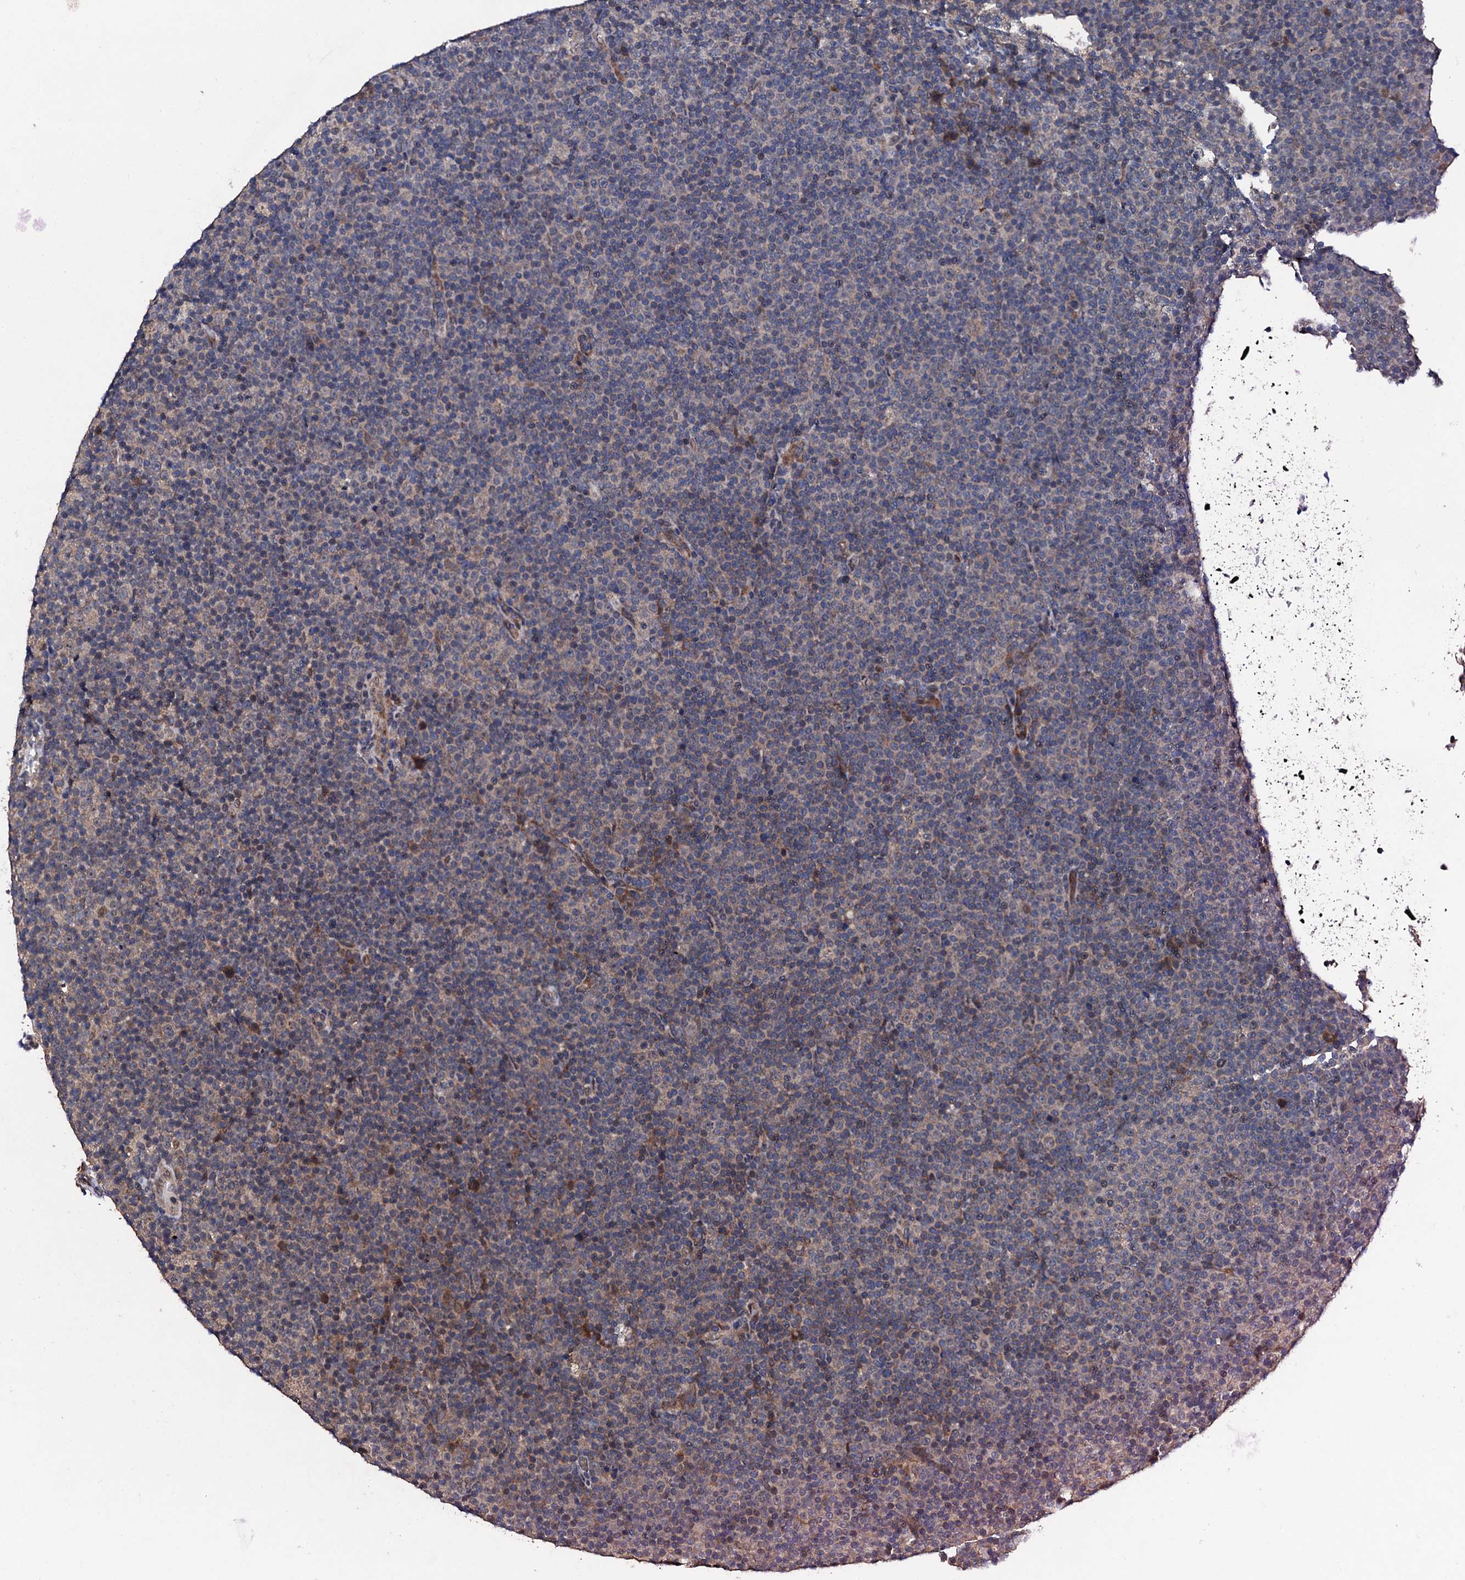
{"staining": {"intensity": "negative", "quantity": "none", "location": "none"}, "tissue": "lymphoma", "cell_type": "Tumor cells", "image_type": "cancer", "snomed": [{"axis": "morphology", "description": "Malignant lymphoma, non-Hodgkin's type, Low grade"}, {"axis": "topography", "description": "Lymph node"}], "caption": "DAB (3,3'-diaminobenzidine) immunohistochemical staining of human lymphoma shows no significant staining in tumor cells.", "gene": "IP6K1", "patient": {"sex": "female", "age": 67}}